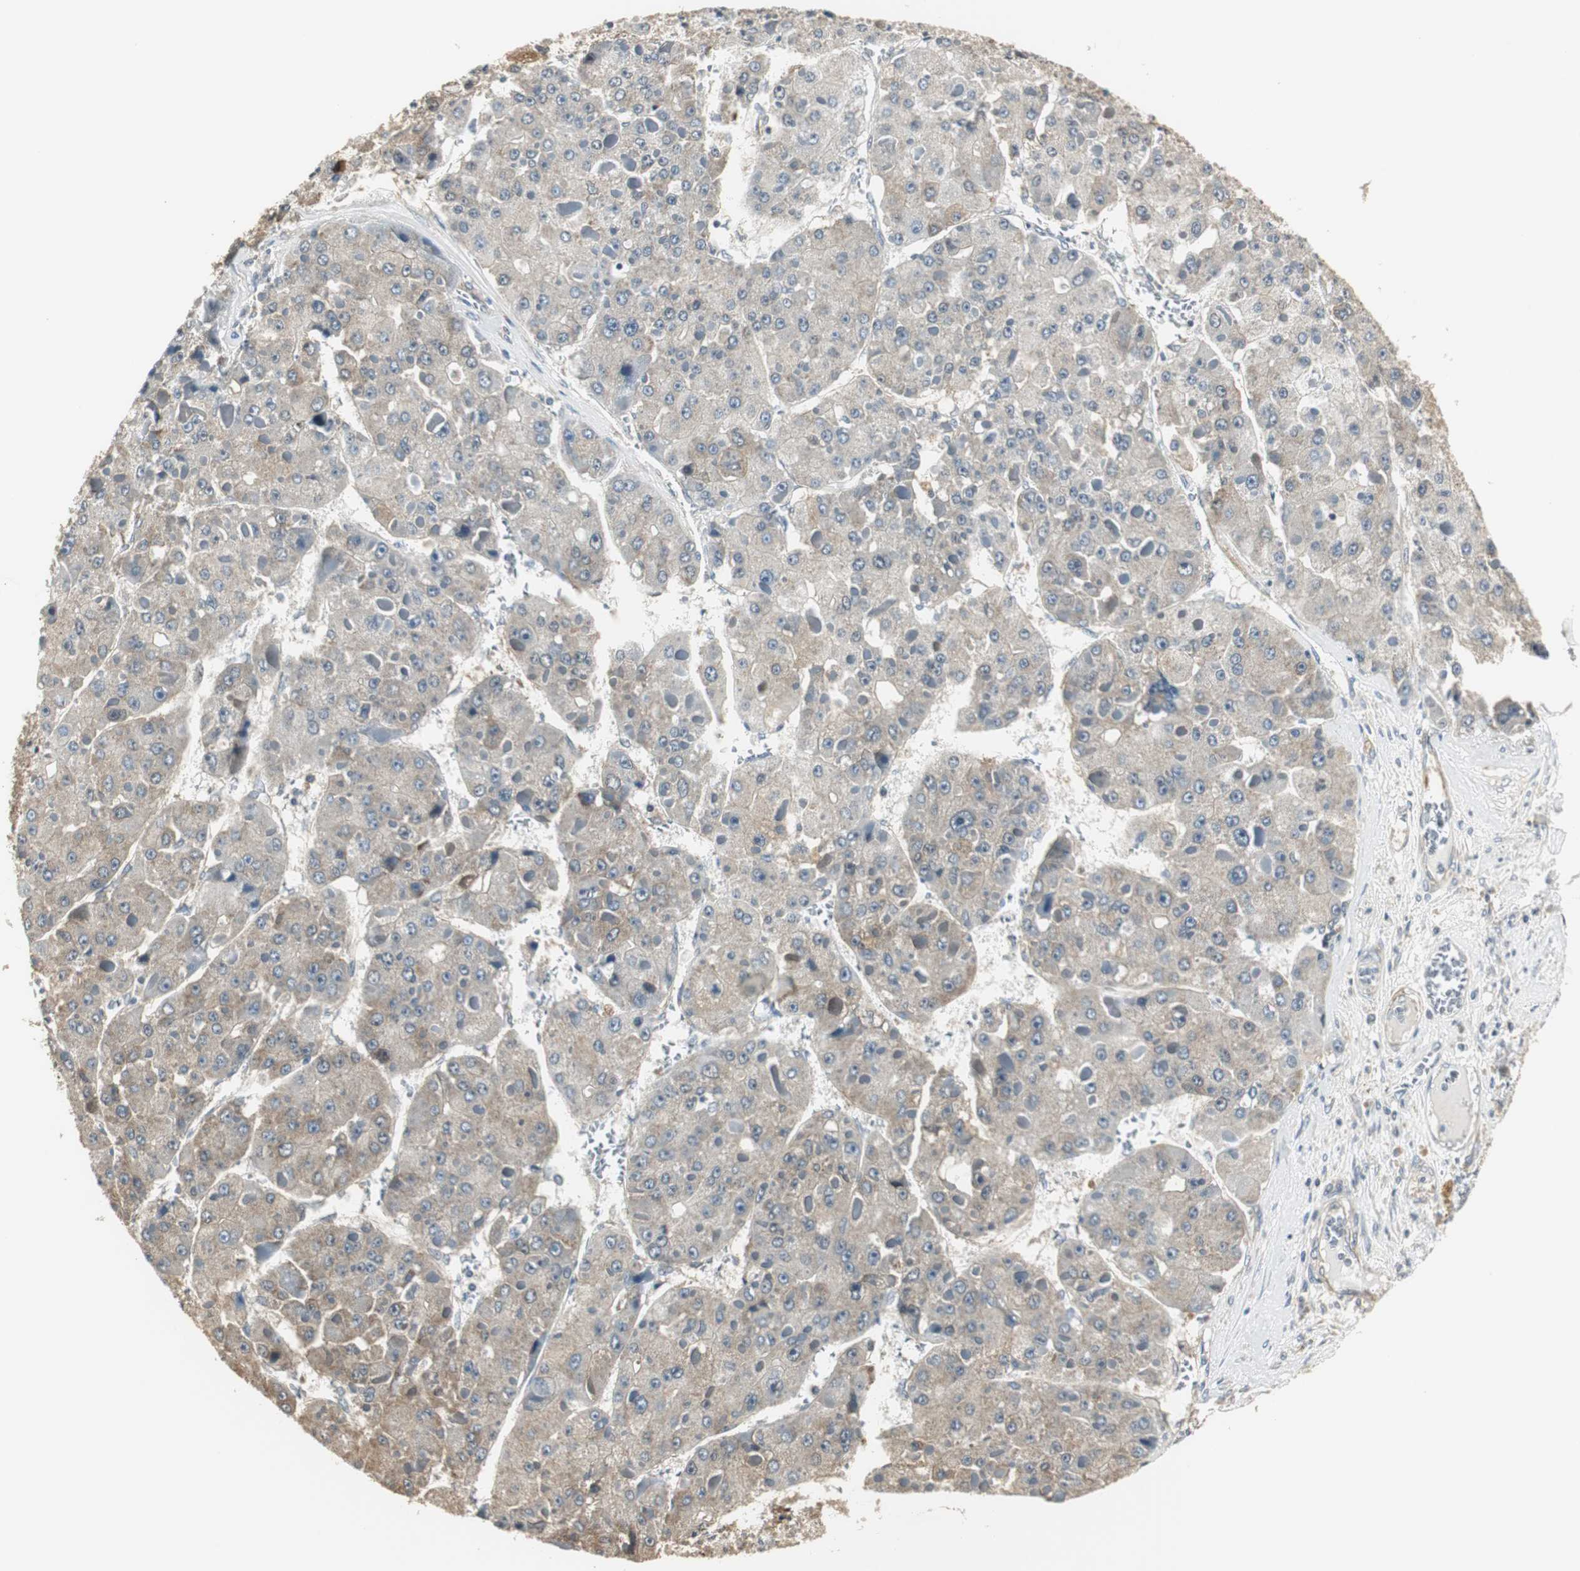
{"staining": {"intensity": "weak", "quantity": ">75%", "location": "cytoplasmic/membranous"}, "tissue": "liver cancer", "cell_type": "Tumor cells", "image_type": "cancer", "snomed": [{"axis": "morphology", "description": "Carcinoma, Hepatocellular, NOS"}, {"axis": "topography", "description": "Liver"}], "caption": "Approximately >75% of tumor cells in human liver hepatocellular carcinoma show weak cytoplasmic/membranous protein expression as visualized by brown immunohistochemical staining.", "gene": "CCT5", "patient": {"sex": "female", "age": 73}}